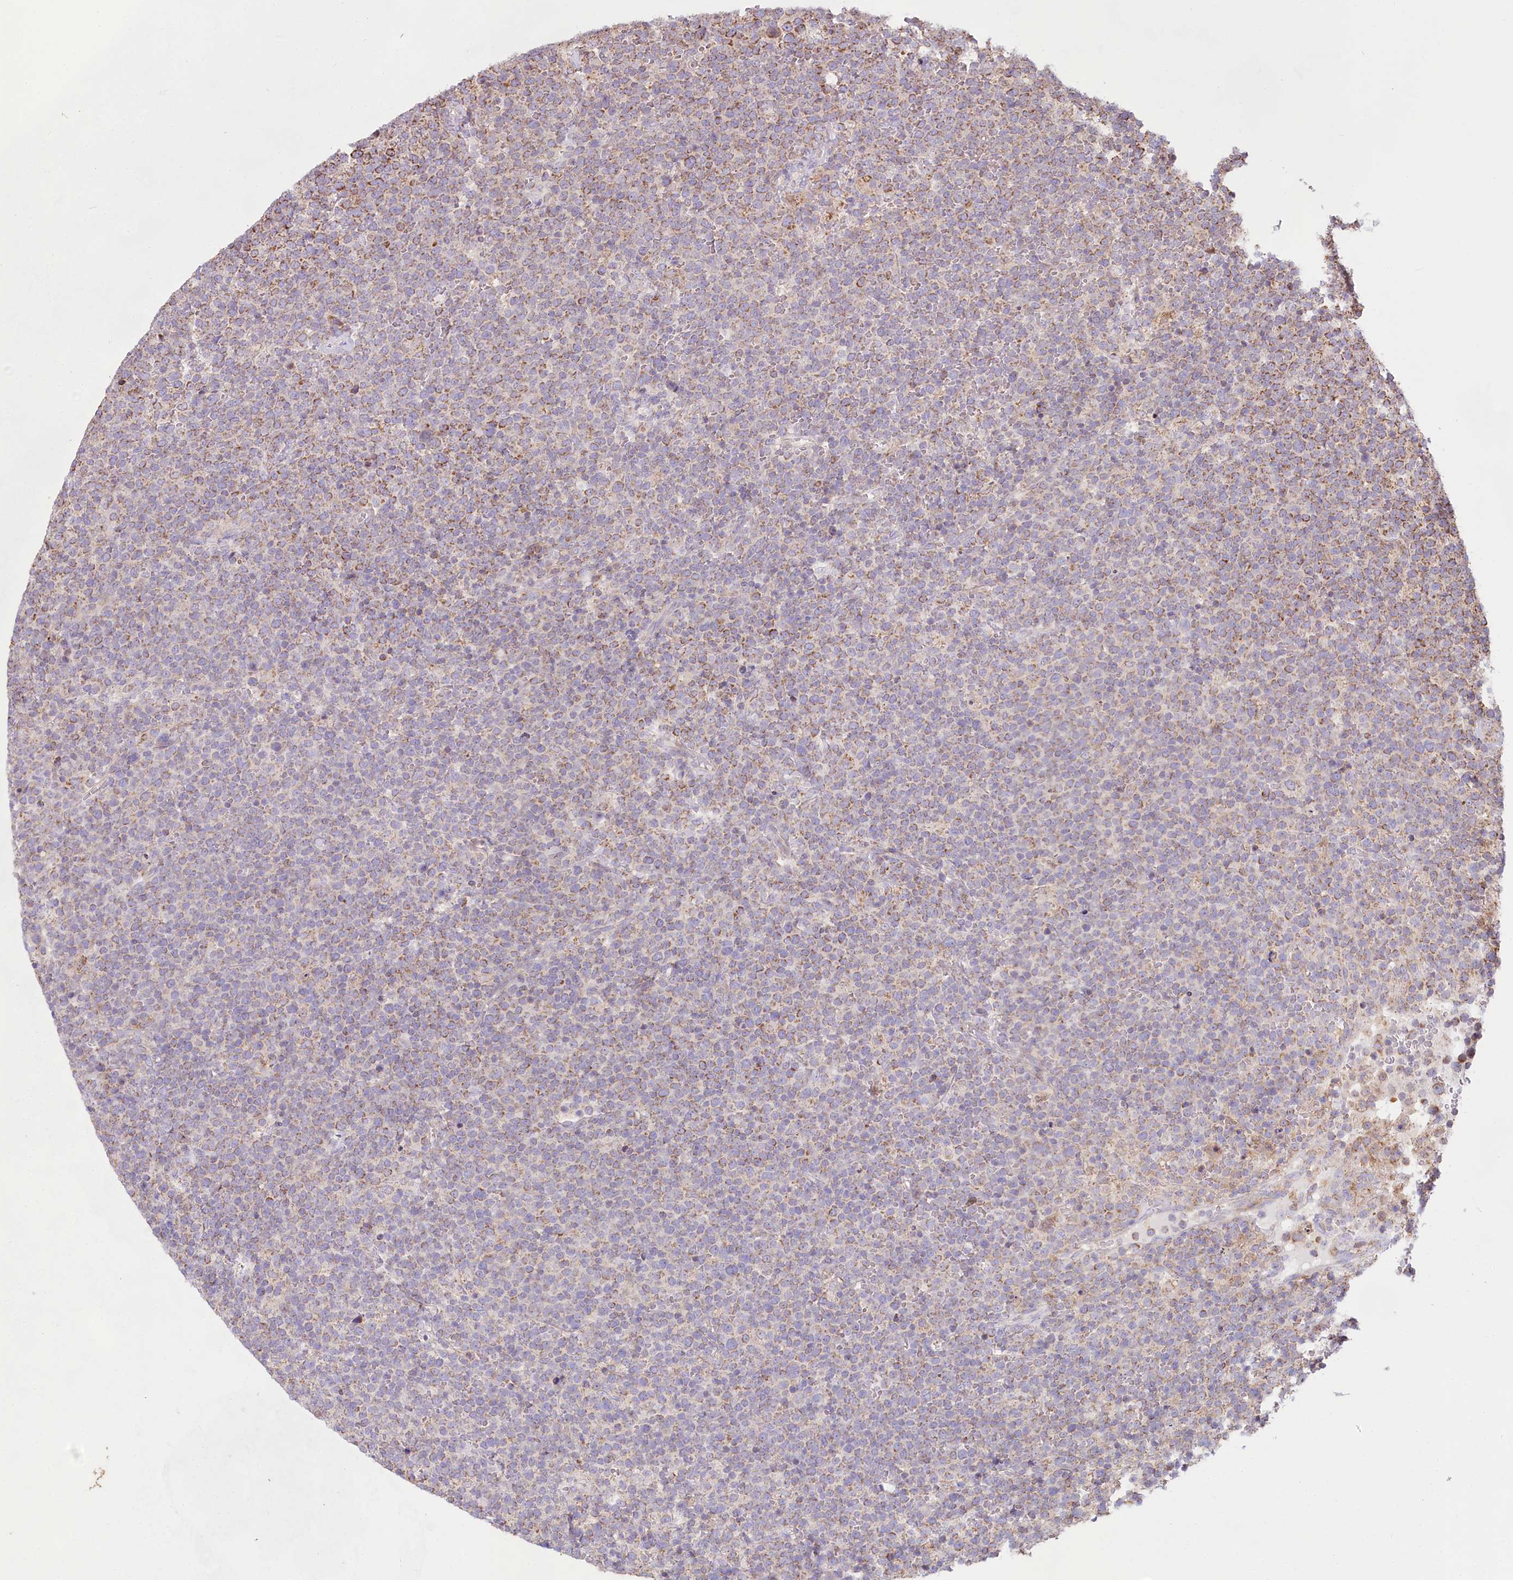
{"staining": {"intensity": "moderate", "quantity": "25%-75%", "location": "cytoplasmic/membranous"}, "tissue": "lymphoma", "cell_type": "Tumor cells", "image_type": "cancer", "snomed": [{"axis": "morphology", "description": "Malignant lymphoma, non-Hodgkin's type, High grade"}, {"axis": "topography", "description": "Lymph node"}], "caption": "A medium amount of moderate cytoplasmic/membranous positivity is present in about 25%-75% of tumor cells in lymphoma tissue. (Brightfield microscopy of DAB IHC at high magnification).", "gene": "TASOR2", "patient": {"sex": "male", "age": 61}}